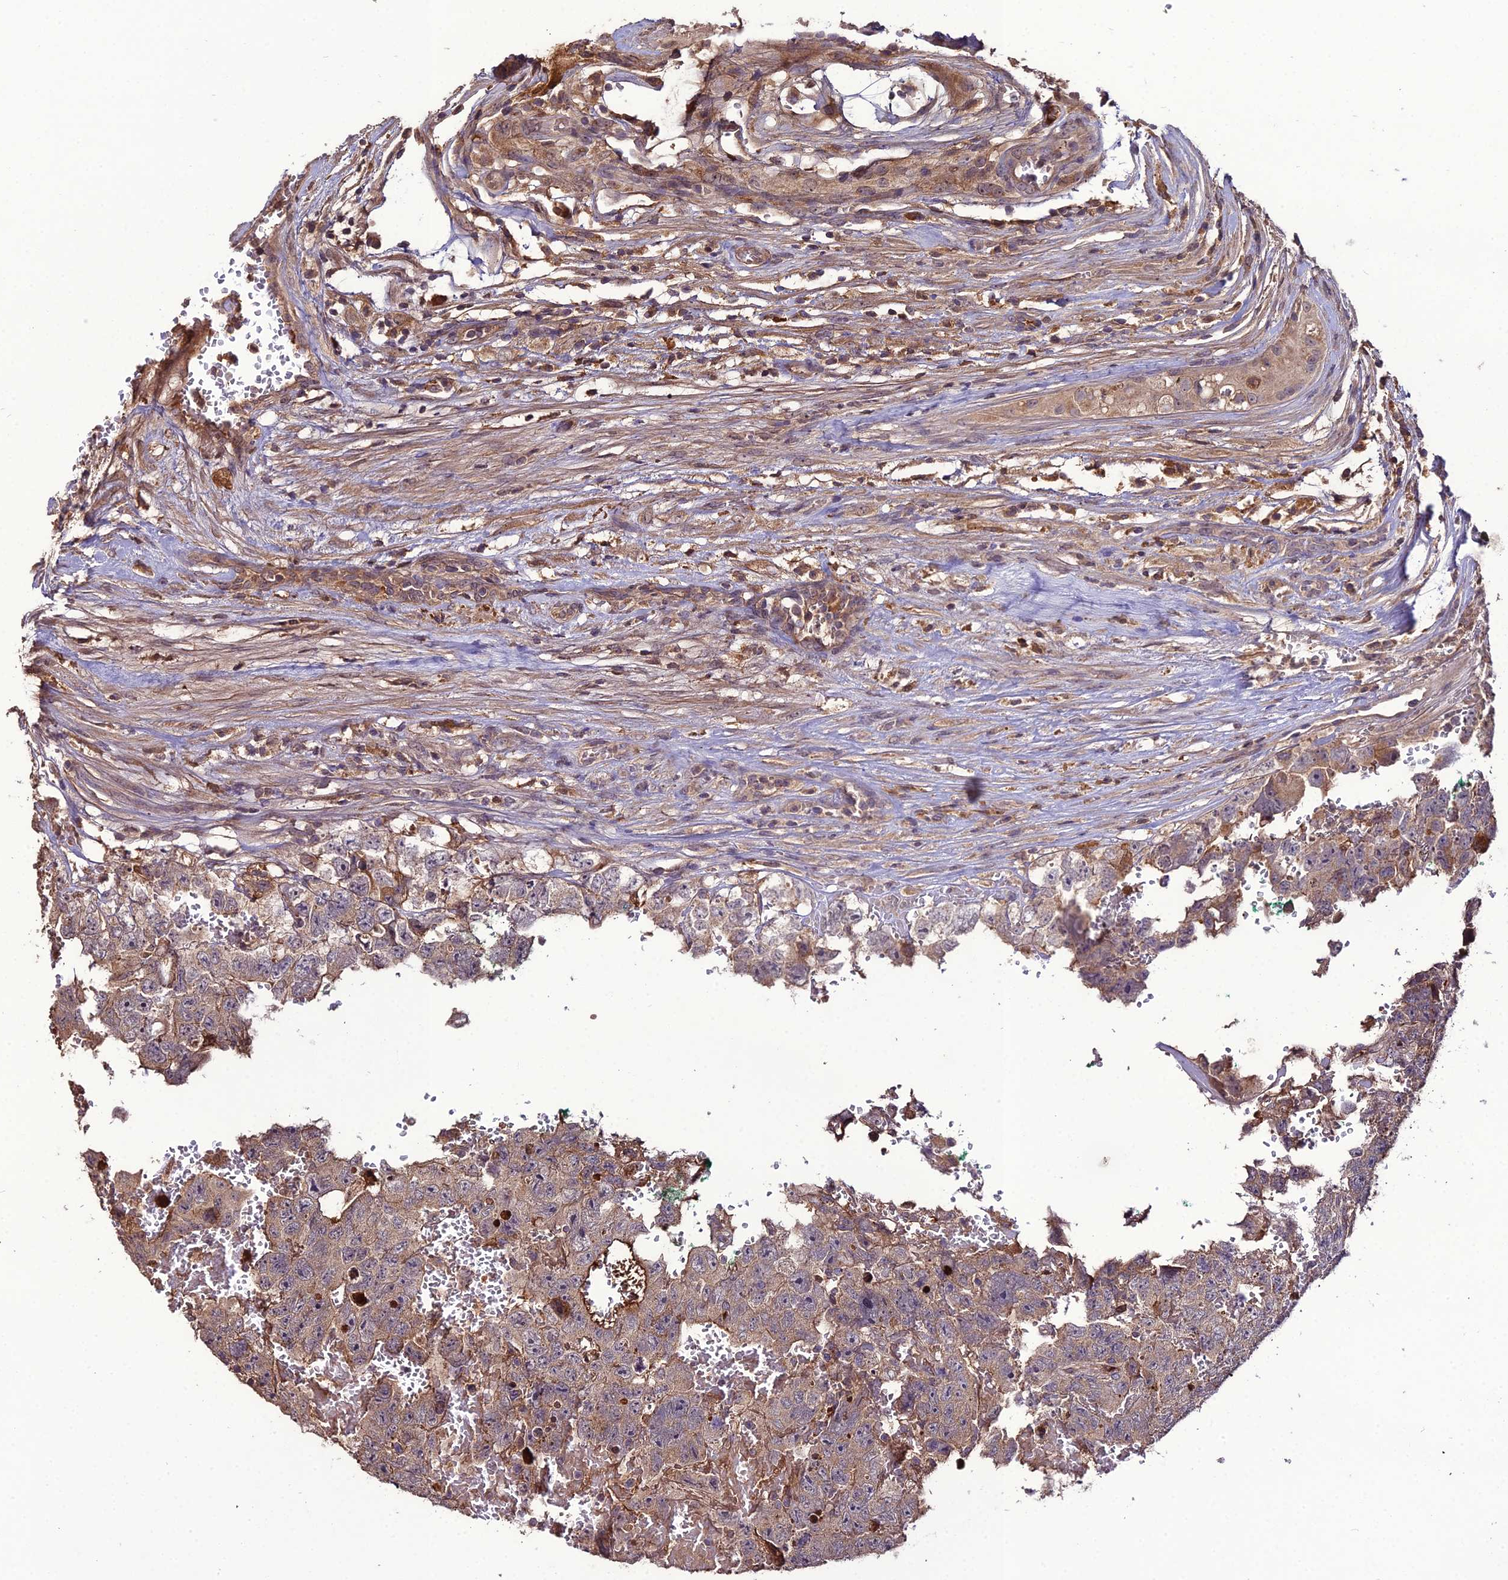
{"staining": {"intensity": "weak", "quantity": ">75%", "location": "cytoplasmic/membranous"}, "tissue": "testis cancer", "cell_type": "Tumor cells", "image_type": "cancer", "snomed": [{"axis": "morphology", "description": "Carcinoma, Embryonal, NOS"}, {"axis": "topography", "description": "Testis"}], "caption": "The photomicrograph reveals staining of testis cancer (embryonal carcinoma), revealing weak cytoplasmic/membranous protein positivity (brown color) within tumor cells.", "gene": "KCTD16", "patient": {"sex": "male", "age": 45}}